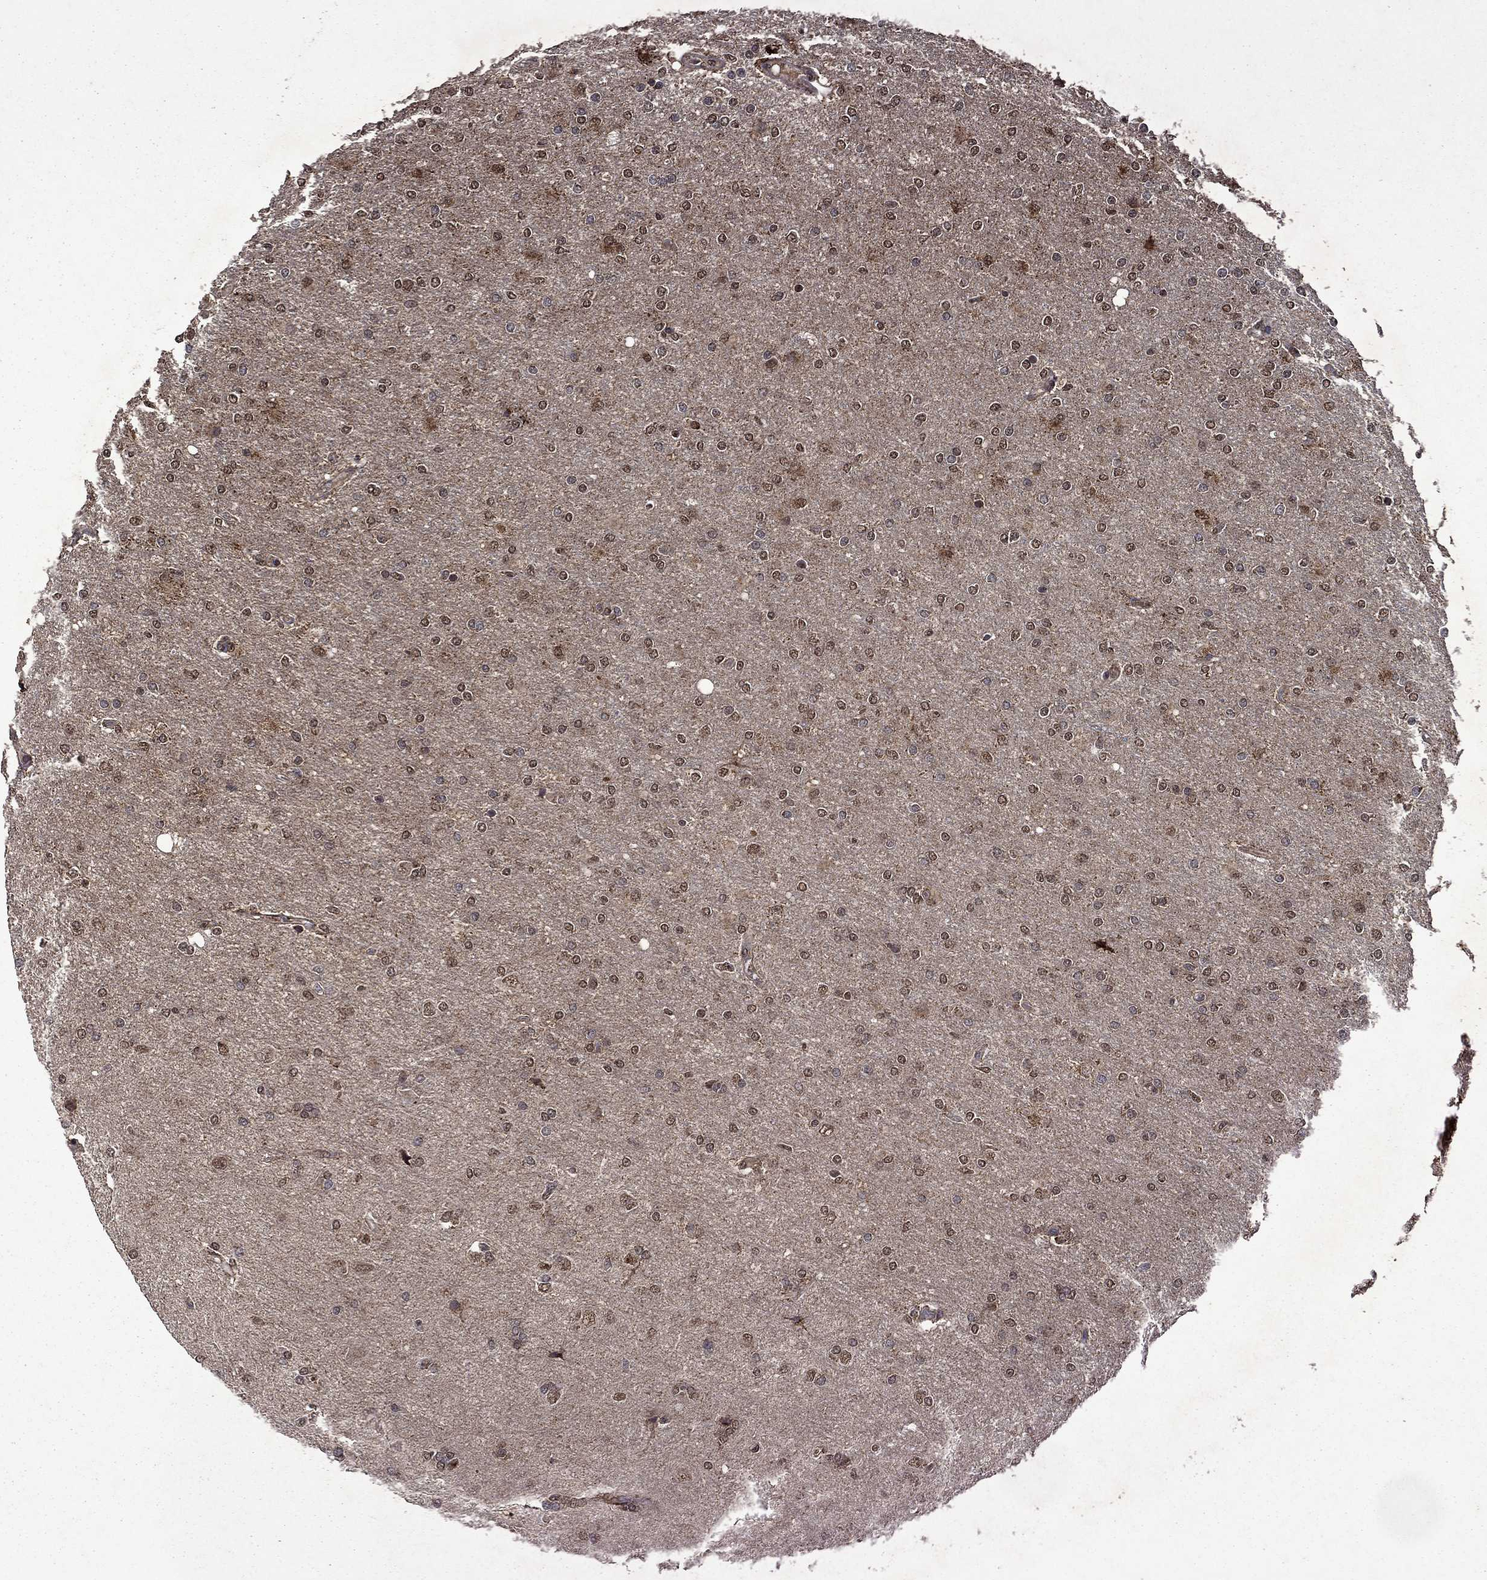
{"staining": {"intensity": "moderate", "quantity": ">75%", "location": "cytoplasmic/membranous,nuclear"}, "tissue": "glioma", "cell_type": "Tumor cells", "image_type": "cancer", "snomed": [{"axis": "morphology", "description": "Glioma, malignant, High grade"}, {"axis": "topography", "description": "Cerebral cortex"}], "caption": "Moderate cytoplasmic/membranous and nuclear protein positivity is appreciated in about >75% of tumor cells in malignant glioma (high-grade). The staining was performed using DAB to visualize the protein expression in brown, while the nuclei were stained in blue with hematoxylin (Magnification: 20x).", "gene": "ITM2B", "patient": {"sex": "male", "age": 70}}